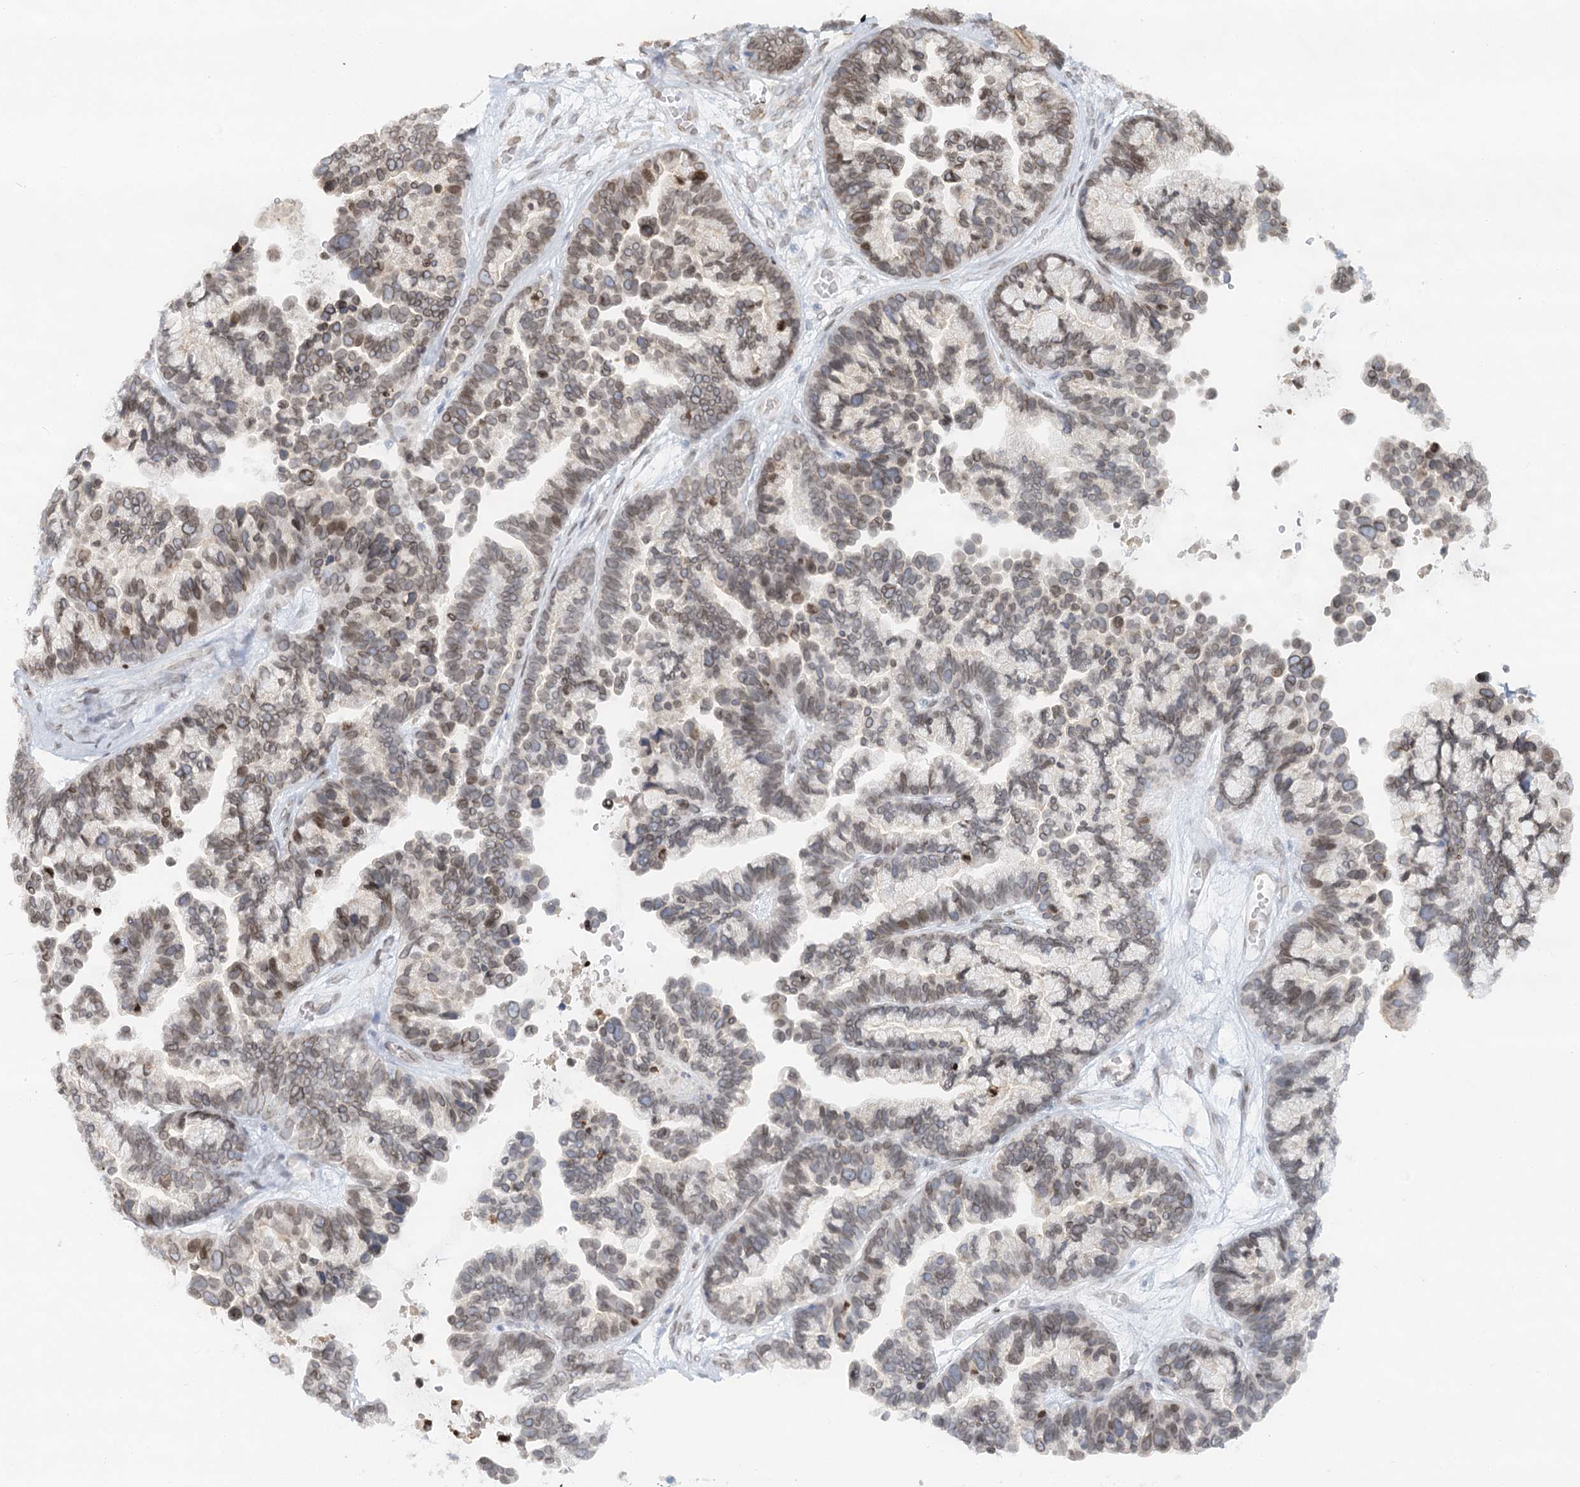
{"staining": {"intensity": "moderate", "quantity": "25%-75%", "location": "nuclear"}, "tissue": "ovarian cancer", "cell_type": "Tumor cells", "image_type": "cancer", "snomed": [{"axis": "morphology", "description": "Cystadenocarcinoma, serous, NOS"}, {"axis": "topography", "description": "Ovary"}], "caption": "Ovarian serous cystadenocarcinoma stained for a protein demonstrates moderate nuclear positivity in tumor cells. The staining was performed using DAB (3,3'-diaminobenzidine) to visualize the protein expression in brown, while the nuclei were stained in blue with hematoxylin (Magnification: 20x).", "gene": "VWA5A", "patient": {"sex": "female", "age": 56}}